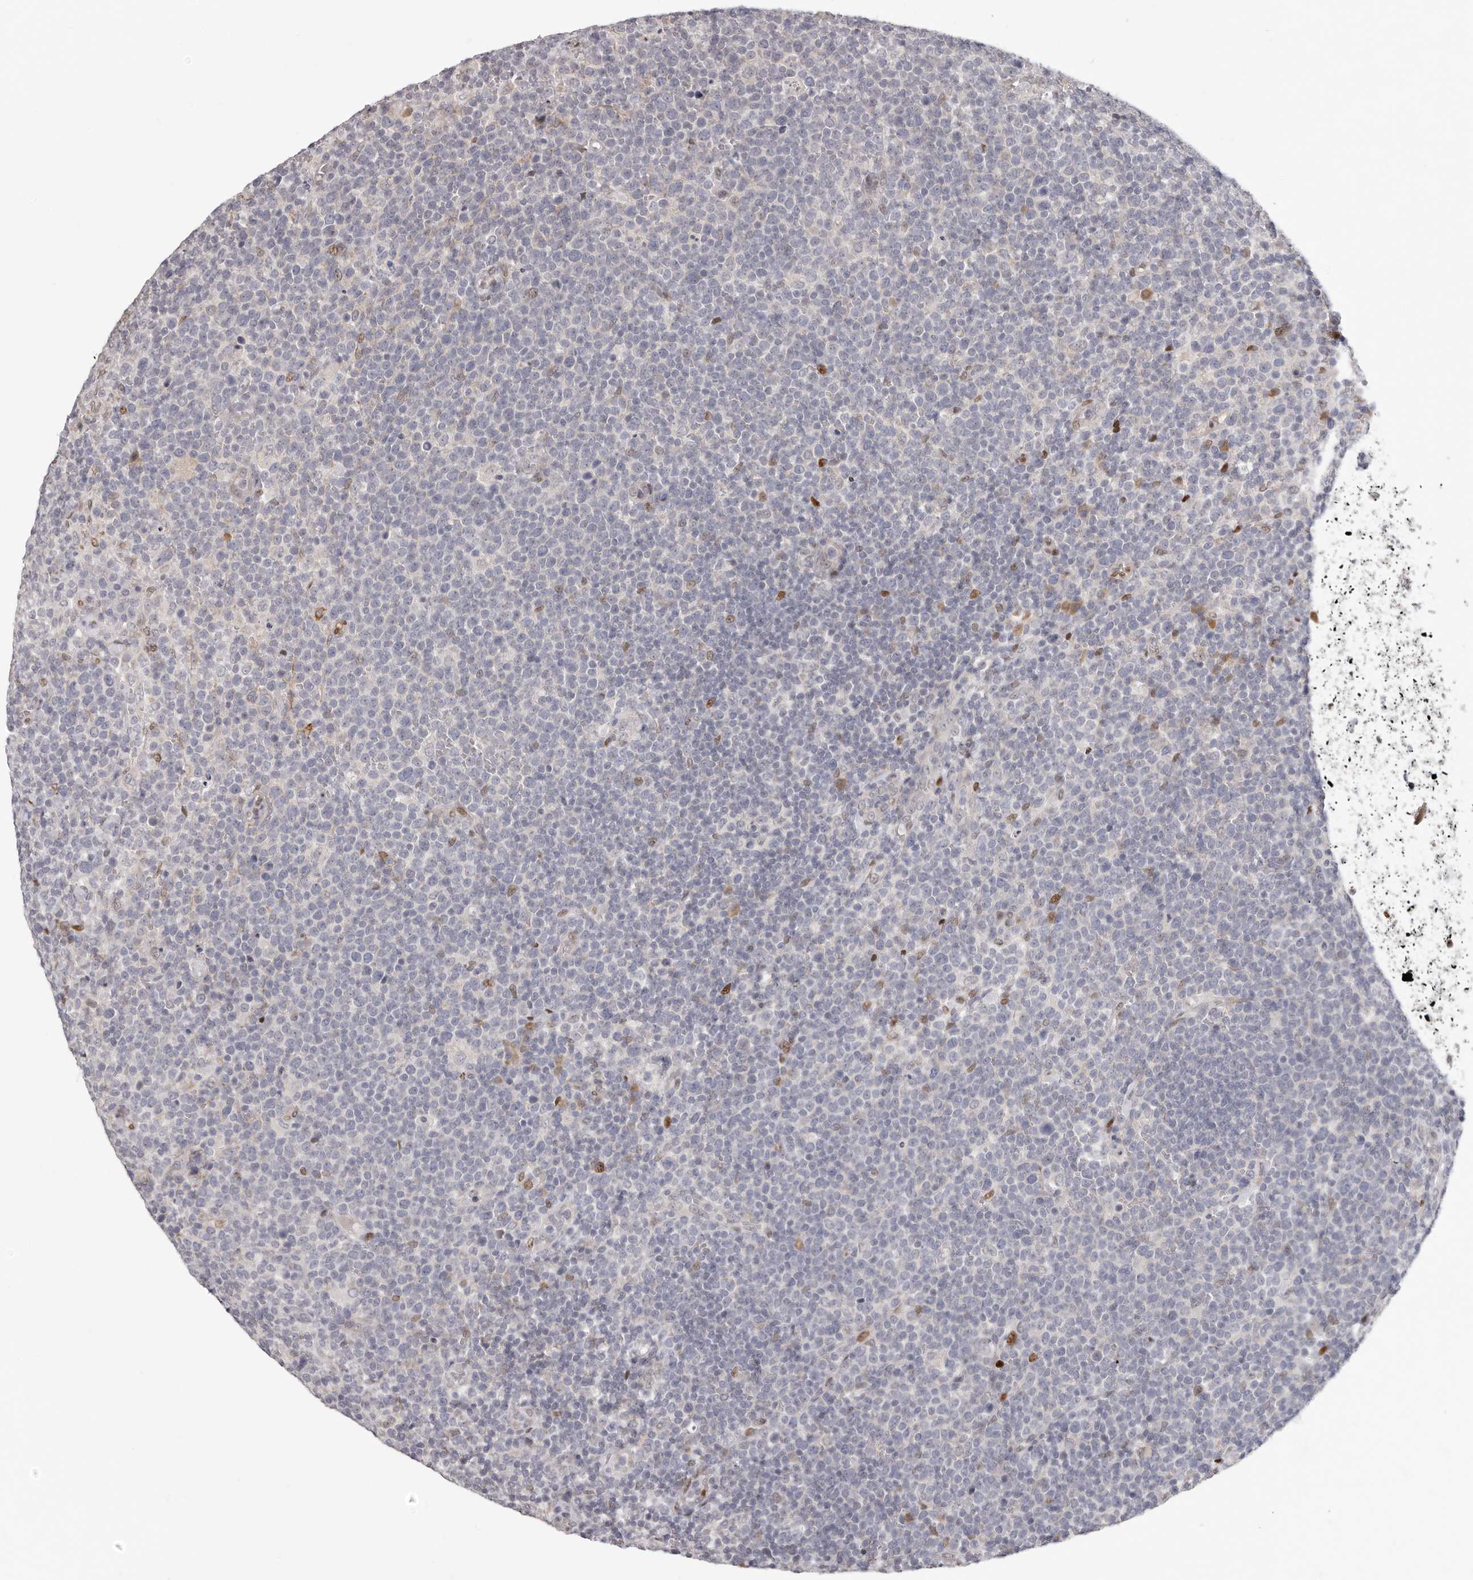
{"staining": {"intensity": "negative", "quantity": "none", "location": "none"}, "tissue": "lymphoma", "cell_type": "Tumor cells", "image_type": "cancer", "snomed": [{"axis": "morphology", "description": "Malignant lymphoma, non-Hodgkin's type, High grade"}, {"axis": "topography", "description": "Lymph node"}], "caption": "Lymphoma stained for a protein using IHC exhibits no positivity tumor cells.", "gene": "SRP19", "patient": {"sex": "male", "age": 61}}